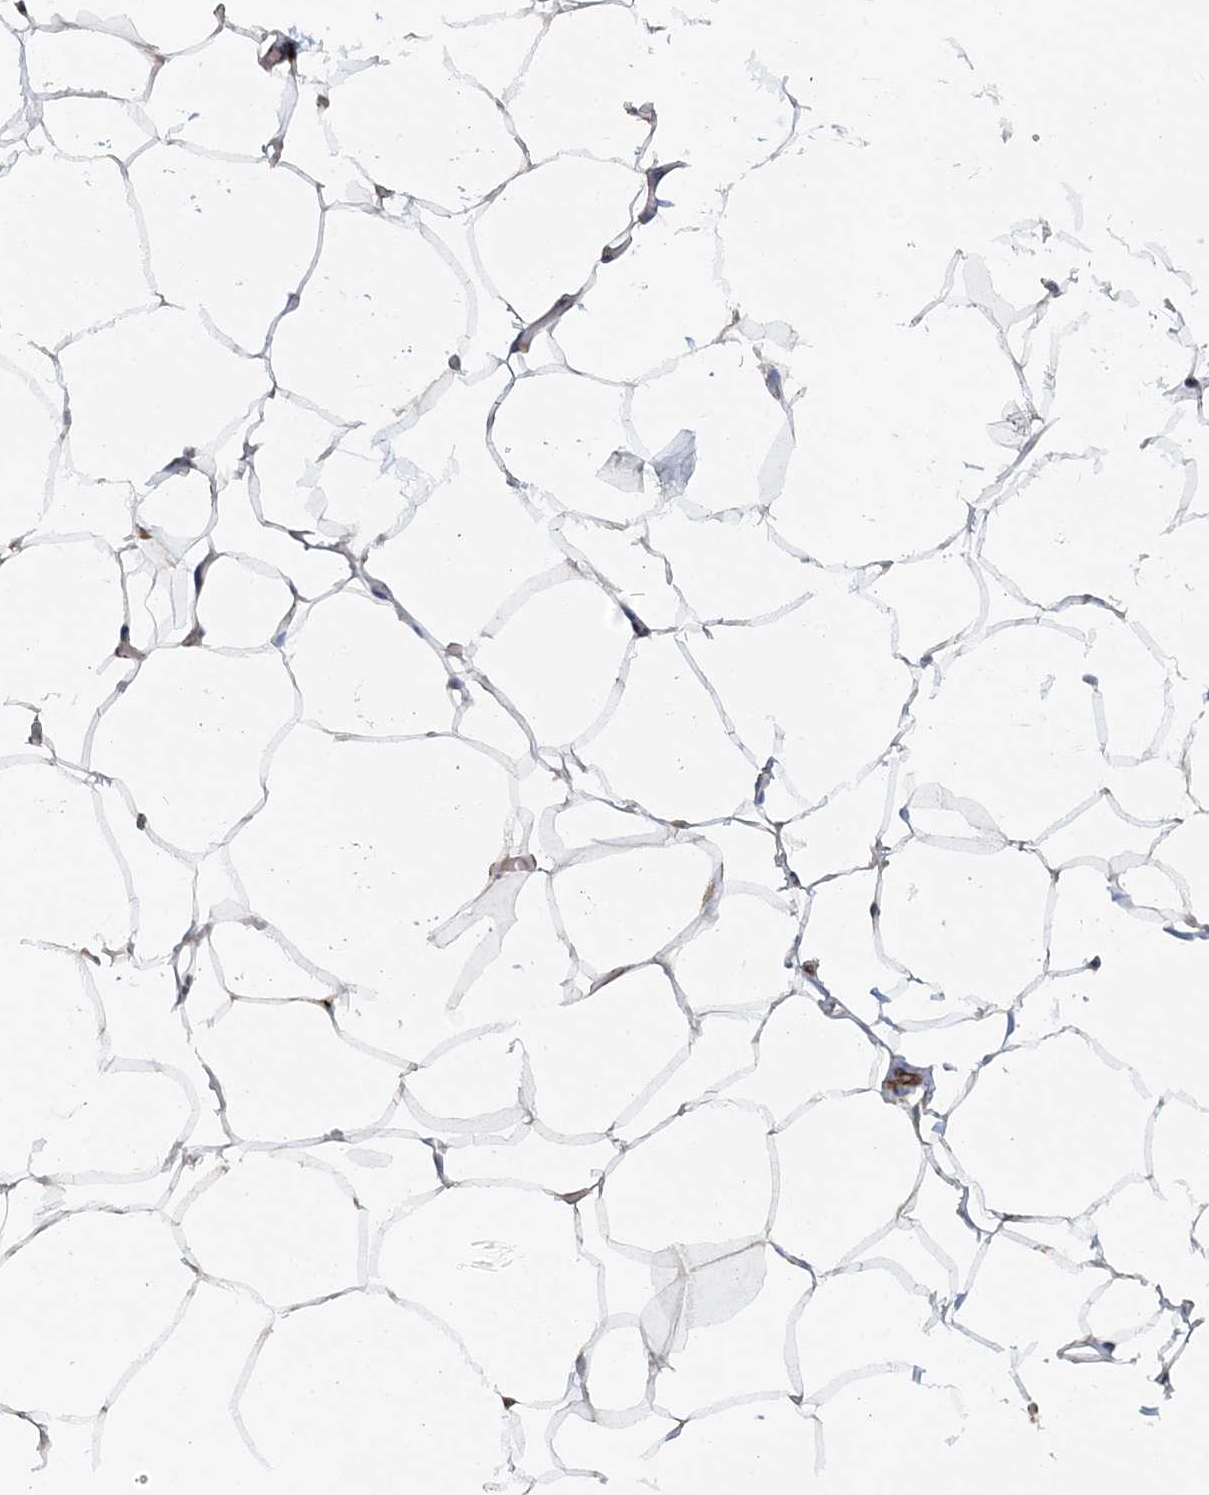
{"staining": {"intensity": "negative", "quantity": "none", "location": "none"}, "tissue": "adipose tissue", "cell_type": "Adipocytes", "image_type": "normal", "snomed": [{"axis": "morphology", "description": "Normal tissue, NOS"}, {"axis": "morphology", "description": "Fibrosis, NOS"}, {"axis": "topography", "description": "Breast"}, {"axis": "topography", "description": "Adipose tissue"}], "caption": "A high-resolution micrograph shows IHC staining of unremarkable adipose tissue, which reveals no significant expression in adipocytes.", "gene": "AFAP1L2", "patient": {"sex": "female", "age": 39}}